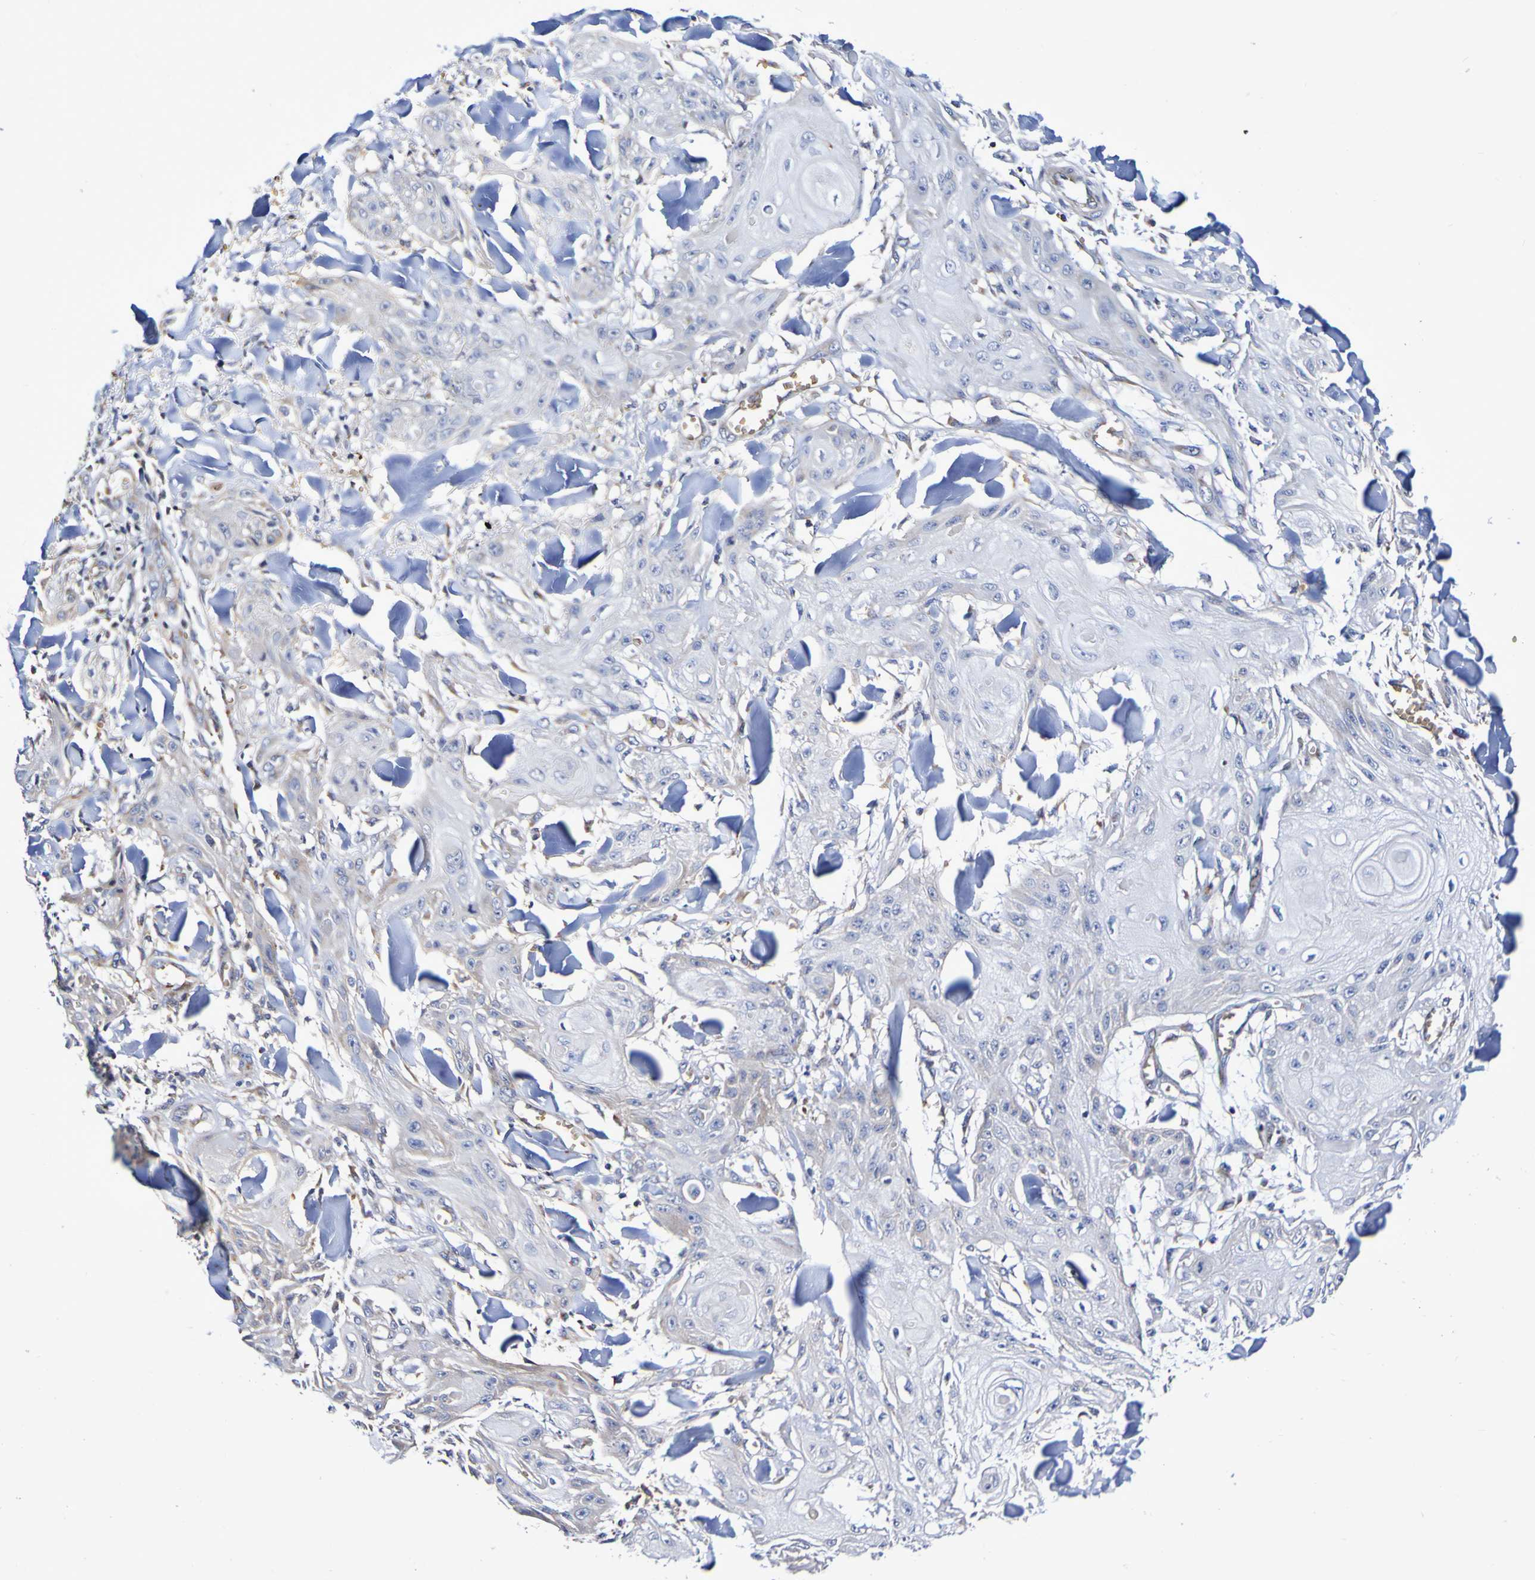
{"staining": {"intensity": "negative", "quantity": "none", "location": "none"}, "tissue": "skin cancer", "cell_type": "Tumor cells", "image_type": "cancer", "snomed": [{"axis": "morphology", "description": "Squamous cell carcinoma, NOS"}, {"axis": "topography", "description": "Skin"}], "caption": "DAB (3,3'-diaminobenzidine) immunohistochemical staining of human skin cancer demonstrates no significant positivity in tumor cells.", "gene": "WNT4", "patient": {"sex": "male", "age": 74}}